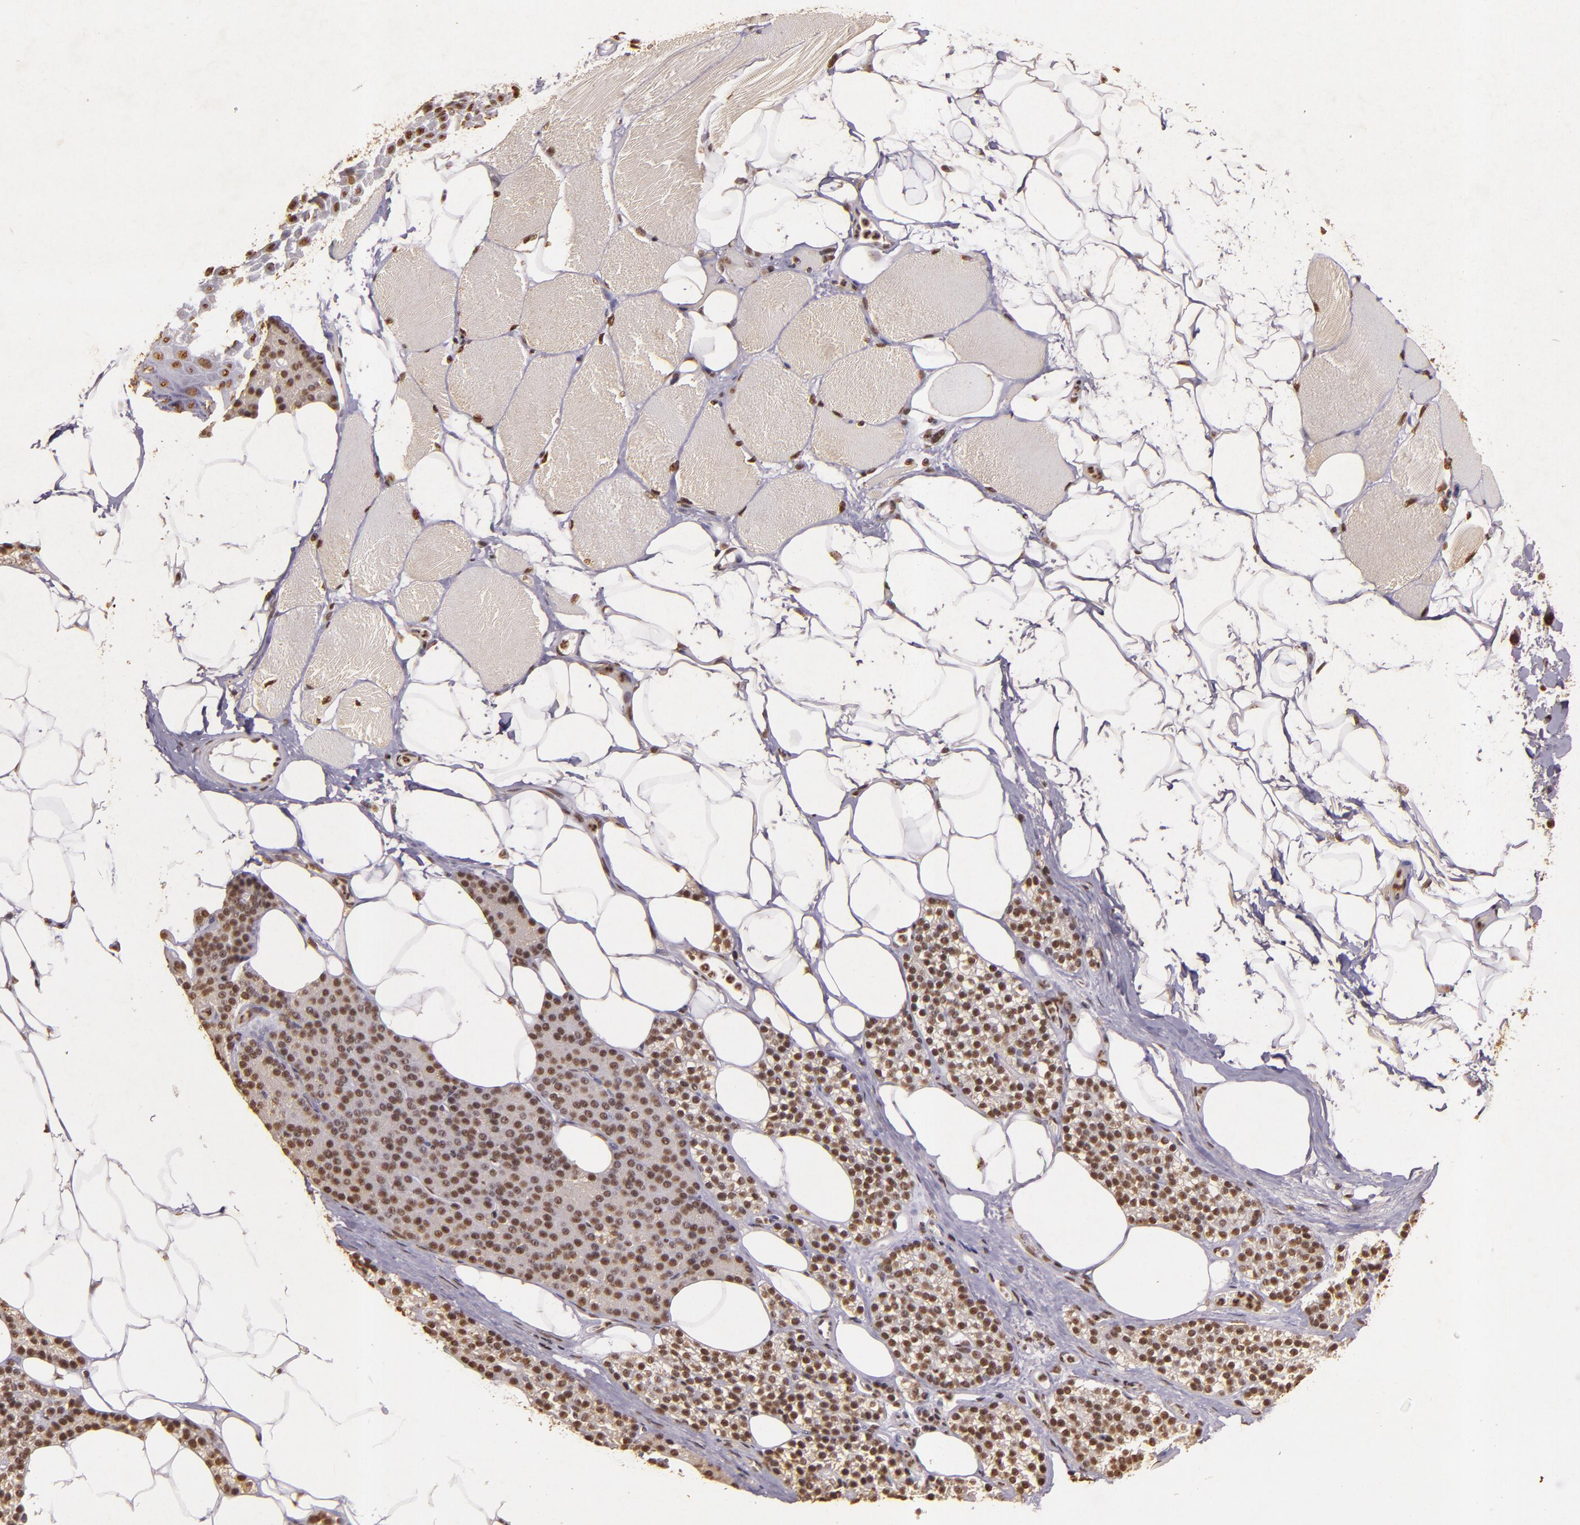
{"staining": {"intensity": "weak", "quantity": ">75%", "location": "nuclear"}, "tissue": "skeletal muscle", "cell_type": "Myocytes", "image_type": "normal", "snomed": [{"axis": "morphology", "description": "Normal tissue, NOS"}, {"axis": "topography", "description": "Skeletal muscle"}, {"axis": "topography", "description": "Parathyroid gland"}], "caption": "IHC (DAB (3,3'-diaminobenzidine)) staining of unremarkable skeletal muscle exhibits weak nuclear protein expression in approximately >75% of myocytes. Using DAB (3,3'-diaminobenzidine) (brown) and hematoxylin (blue) stains, captured at high magnification using brightfield microscopy.", "gene": "CBX3", "patient": {"sex": "female", "age": 37}}